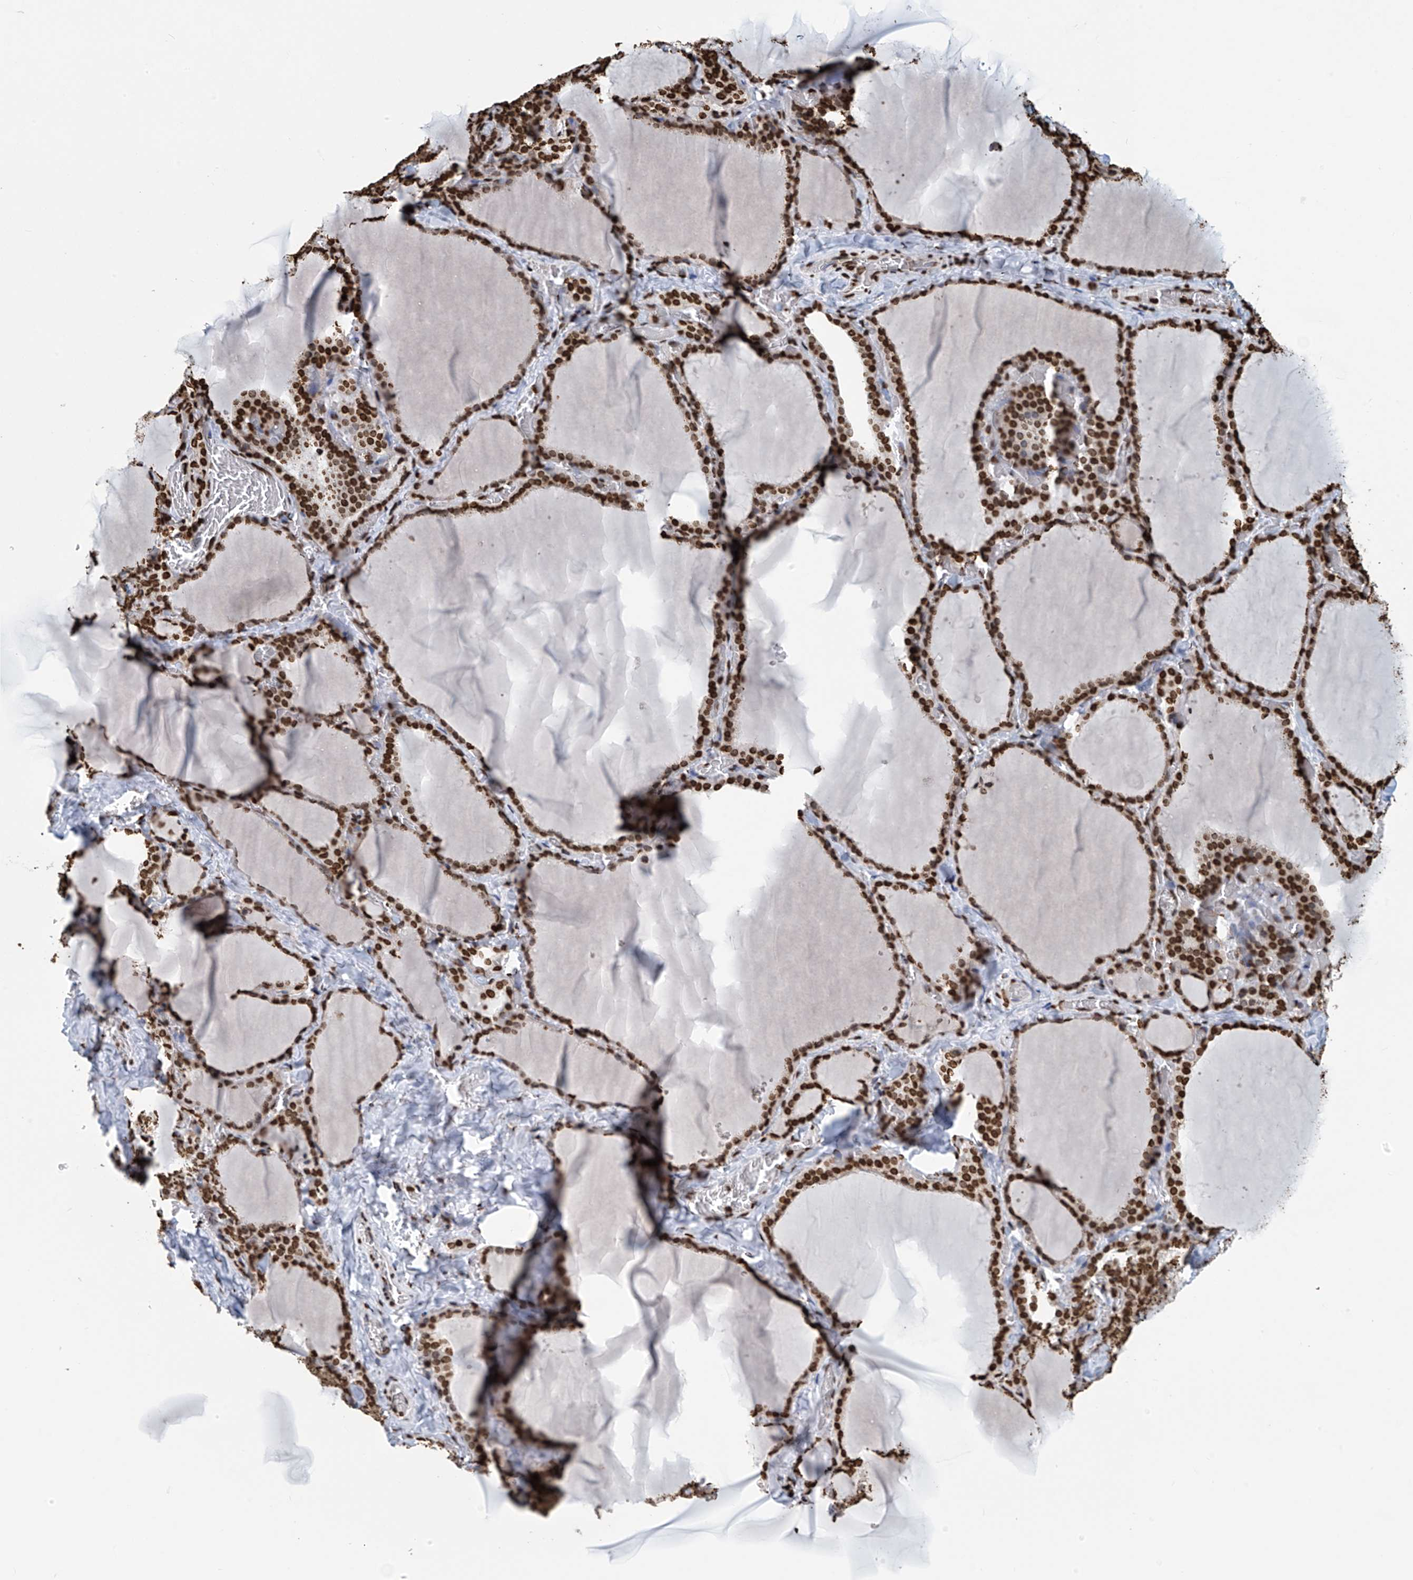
{"staining": {"intensity": "strong", "quantity": ">75%", "location": "nuclear"}, "tissue": "thyroid gland", "cell_type": "Glandular cells", "image_type": "normal", "snomed": [{"axis": "morphology", "description": "Normal tissue, NOS"}, {"axis": "topography", "description": "Thyroid gland"}], "caption": "Thyroid gland stained with IHC shows strong nuclear staining in about >75% of glandular cells. (Brightfield microscopy of DAB IHC at high magnification).", "gene": "DPPA2", "patient": {"sex": "female", "age": 22}}